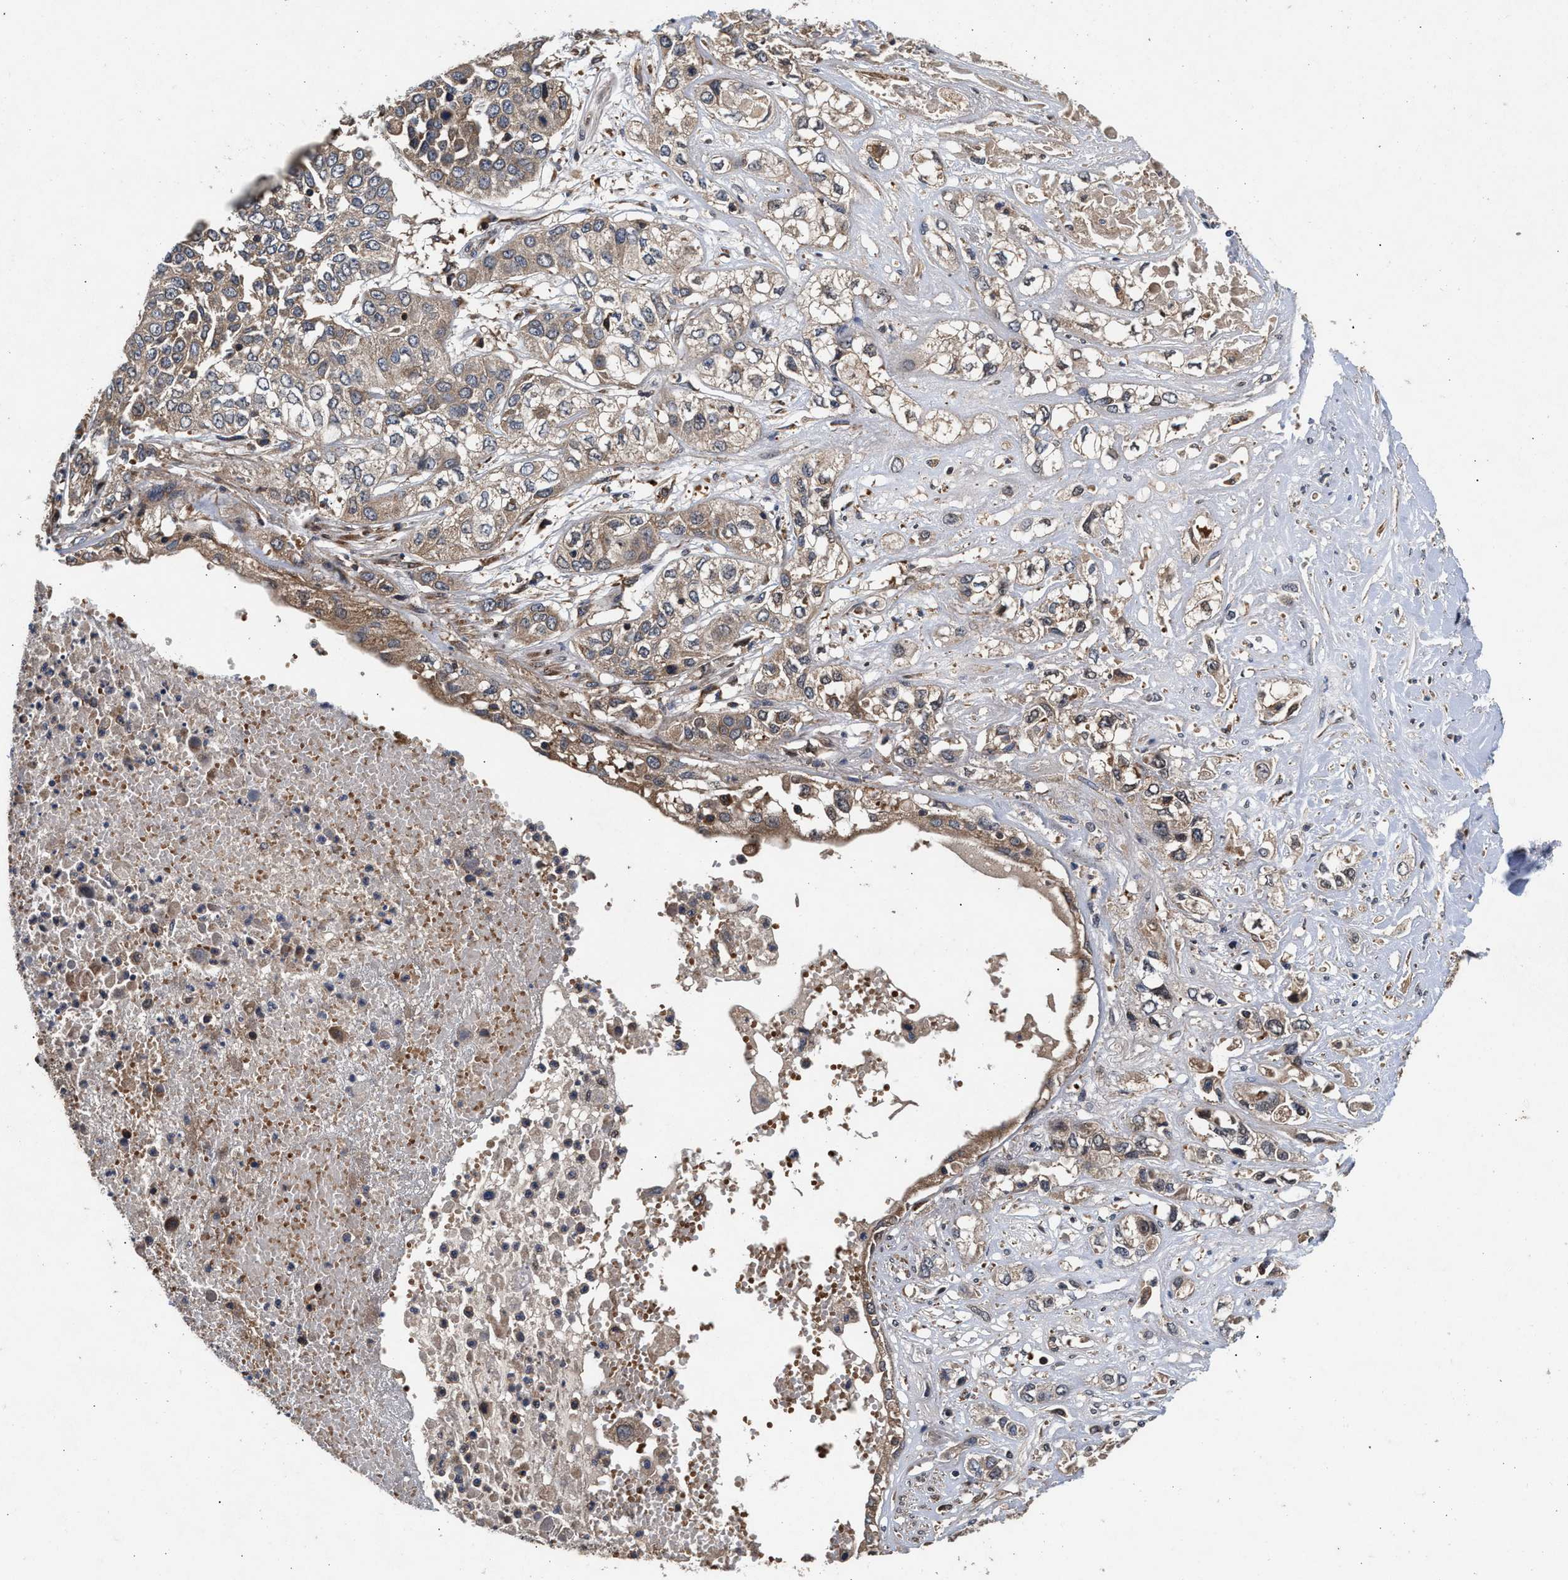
{"staining": {"intensity": "weak", "quantity": ">75%", "location": "cytoplasmic/membranous"}, "tissue": "lung cancer", "cell_type": "Tumor cells", "image_type": "cancer", "snomed": [{"axis": "morphology", "description": "Squamous cell carcinoma, NOS"}, {"axis": "topography", "description": "Lung"}], "caption": "Human lung cancer stained for a protein (brown) shows weak cytoplasmic/membranous positive staining in about >75% of tumor cells.", "gene": "NFKB2", "patient": {"sex": "male", "age": 71}}